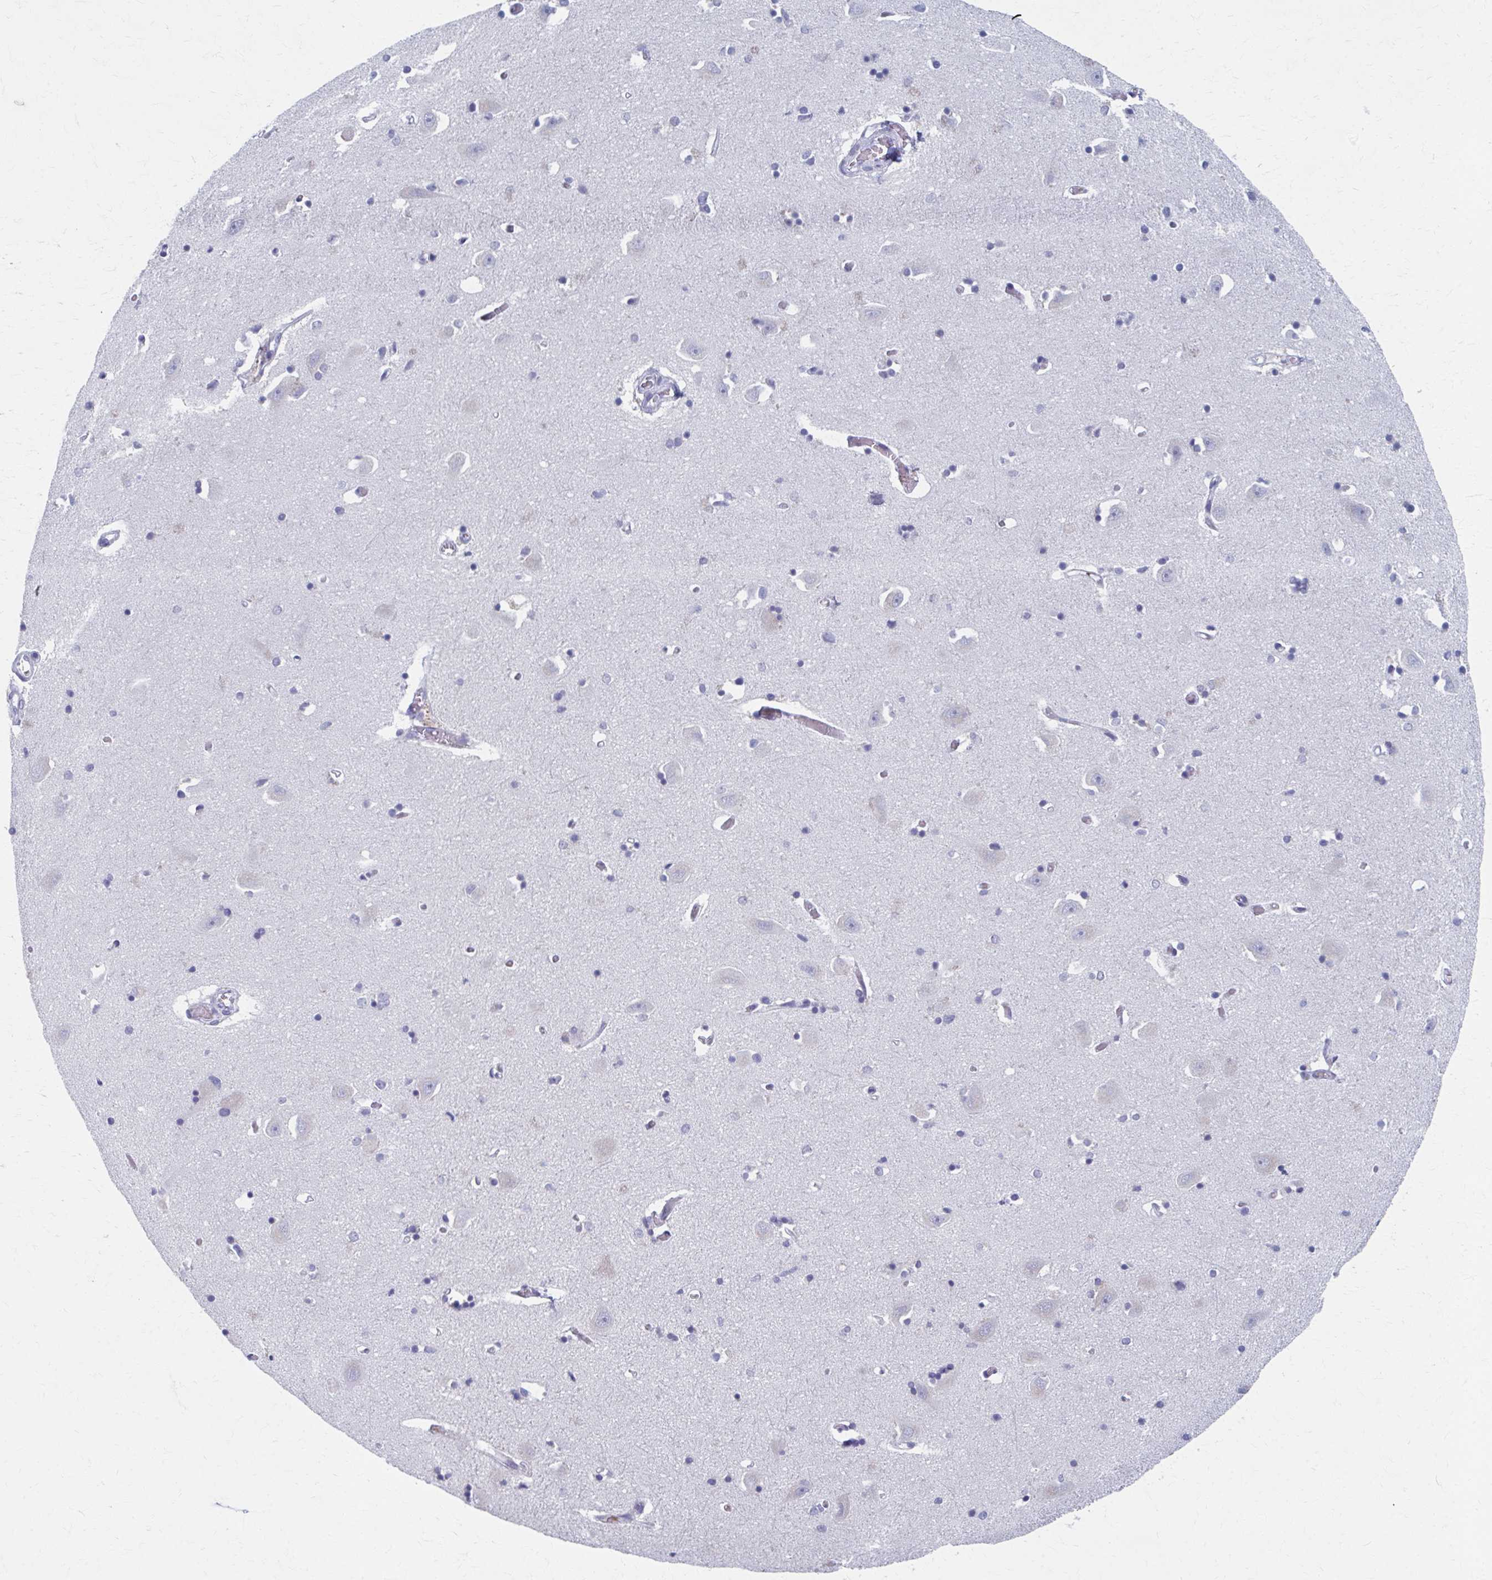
{"staining": {"intensity": "negative", "quantity": "none", "location": "none"}, "tissue": "caudate", "cell_type": "Glial cells", "image_type": "normal", "snomed": [{"axis": "morphology", "description": "Normal tissue, NOS"}, {"axis": "topography", "description": "Lateral ventricle wall"}, {"axis": "topography", "description": "Hippocampus"}], "caption": "Immunohistochemistry photomicrograph of normal human caudate stained for a protein (brown), which shows no positivity in glial cells. Nuclei are stained in blue.", "gene": "ABHD16B", "patient": {"sex": "female", "age": 63}}